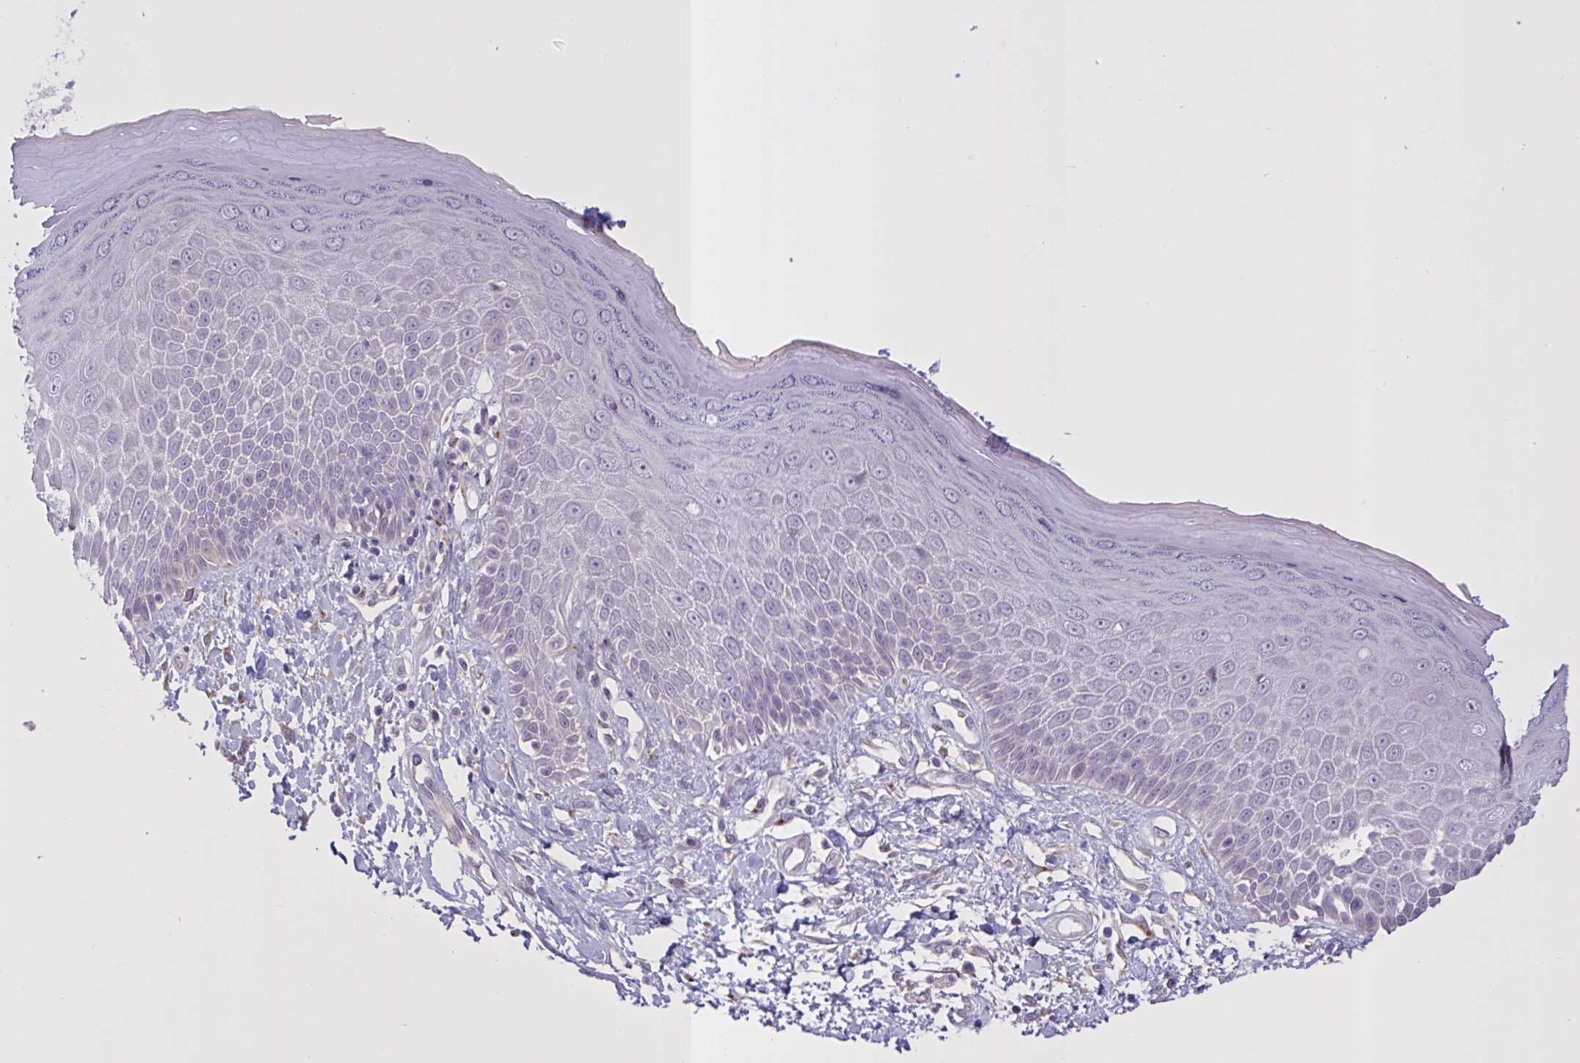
{"staining": {"intensity": "negative", "quantity": "none", "location": "none"}, "tissue": "skin", "cell_type": "Epidermal cells", "image_type": "normal", "snomed": [{"axis": "morphology", "description": "Normal tissue, NOS"}, {"axis": "topography", "description": "Anal"}, {"axis": "topography", "description": "Peripheral nerve tissue"}], "caption": "A high-resolution micrograph shows immunohistochemistry staining of normal skin, which displays no significant staining in epidermal cells.", "gene": "MRGPRX2", "patient": {"sex": "male", "age": 78}}